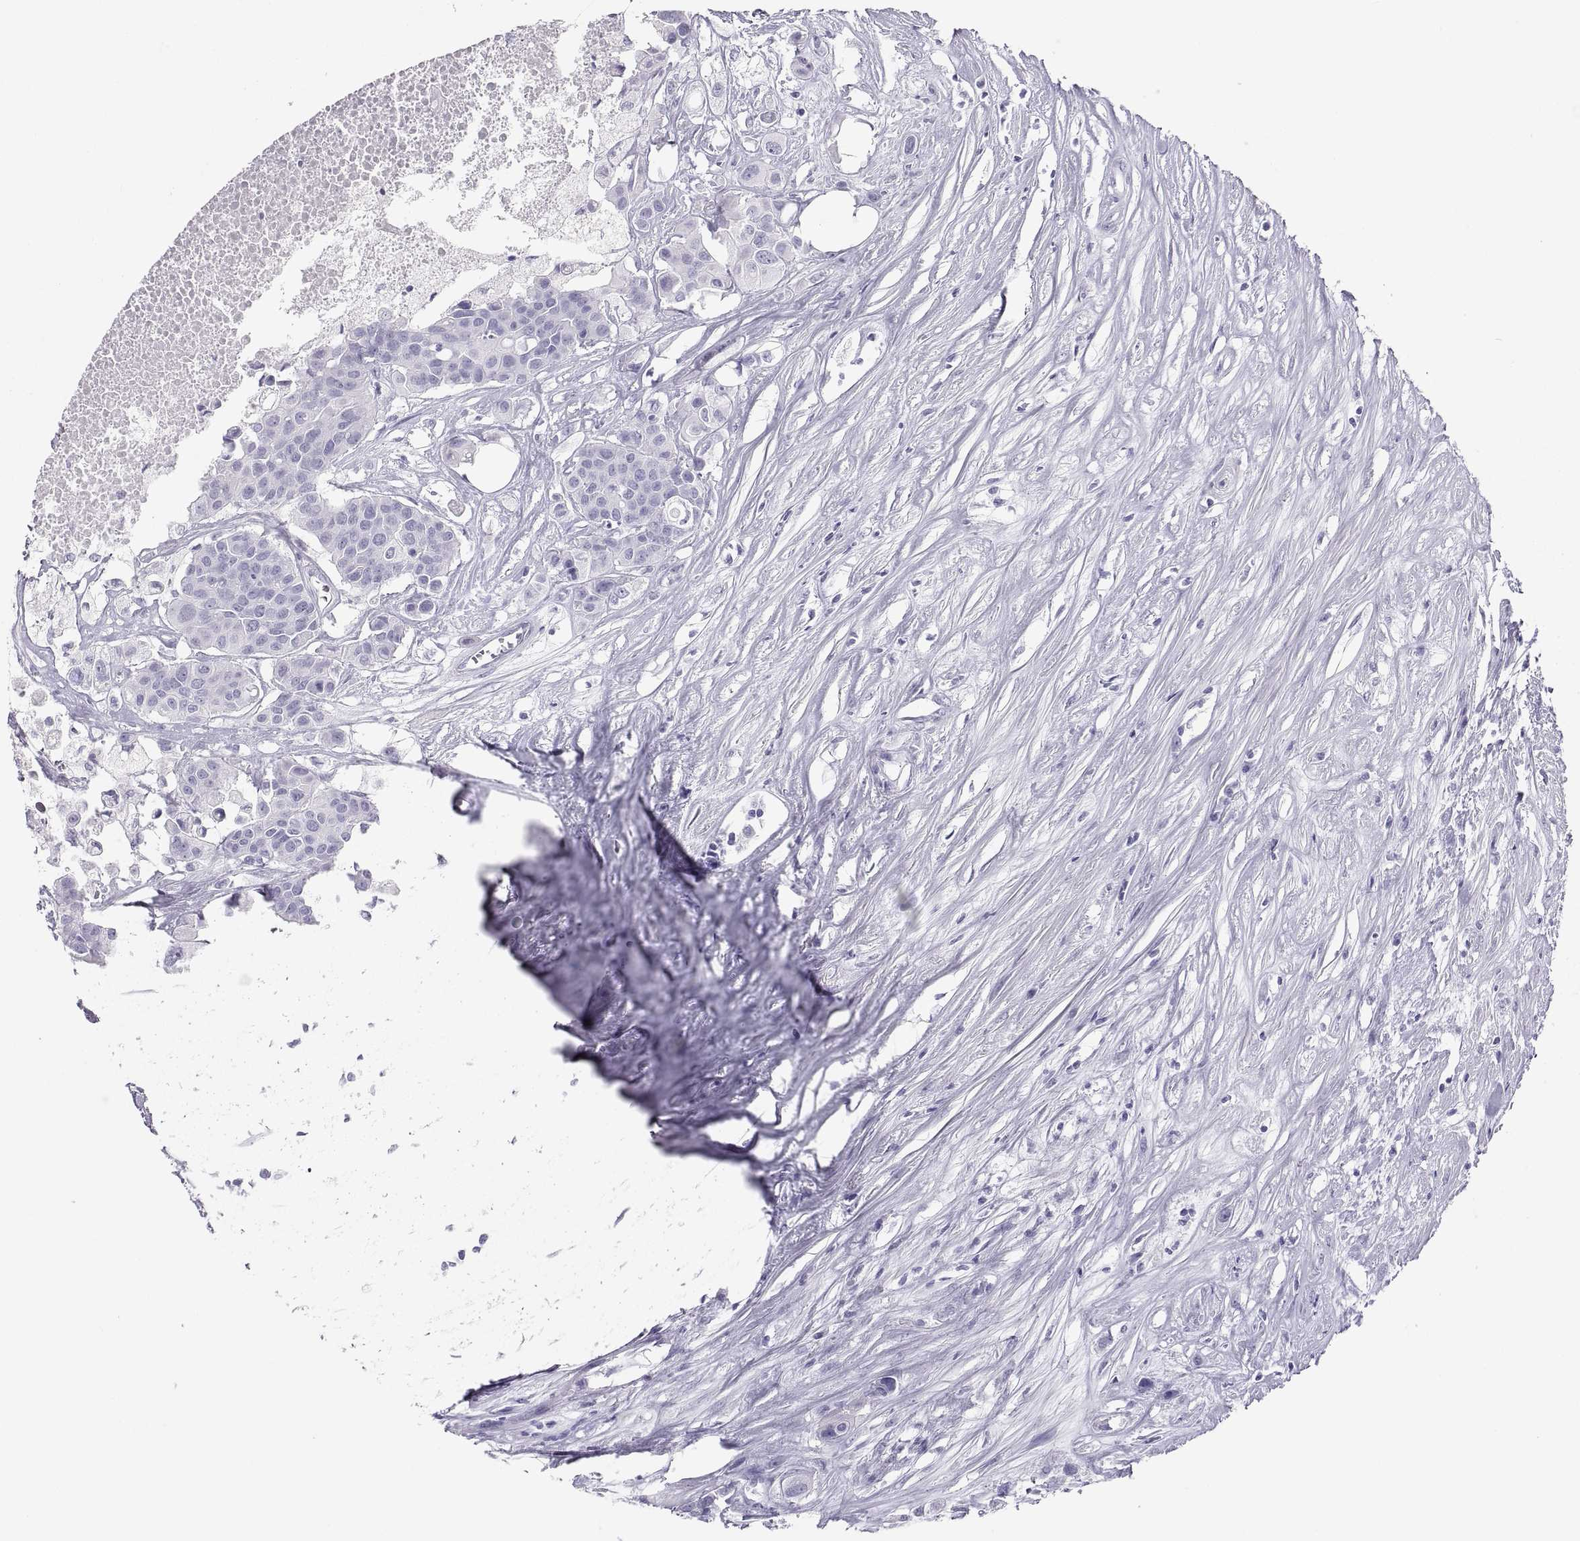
{"staining": {"intensity": "negative", "quantity": "none", "location": "none"}, "tissue": "carcinoid", "cell_type": "Tumor cells", "image_type": "cancer", "snomed": [{"axis": "morphology", "description": "Carcinoid, malignant, NOS"}, {"axis": "topography", "description": "Colon"}], "caption": "Immunohistochemical staining of human carcinoid demonstrates no significant expression in tumor cells. (Immunohistochemistry (ihc), brightfield microscopy, high magnification).", "gene": "SEMG1", "patient": {"sex": "male", "age": 81}}